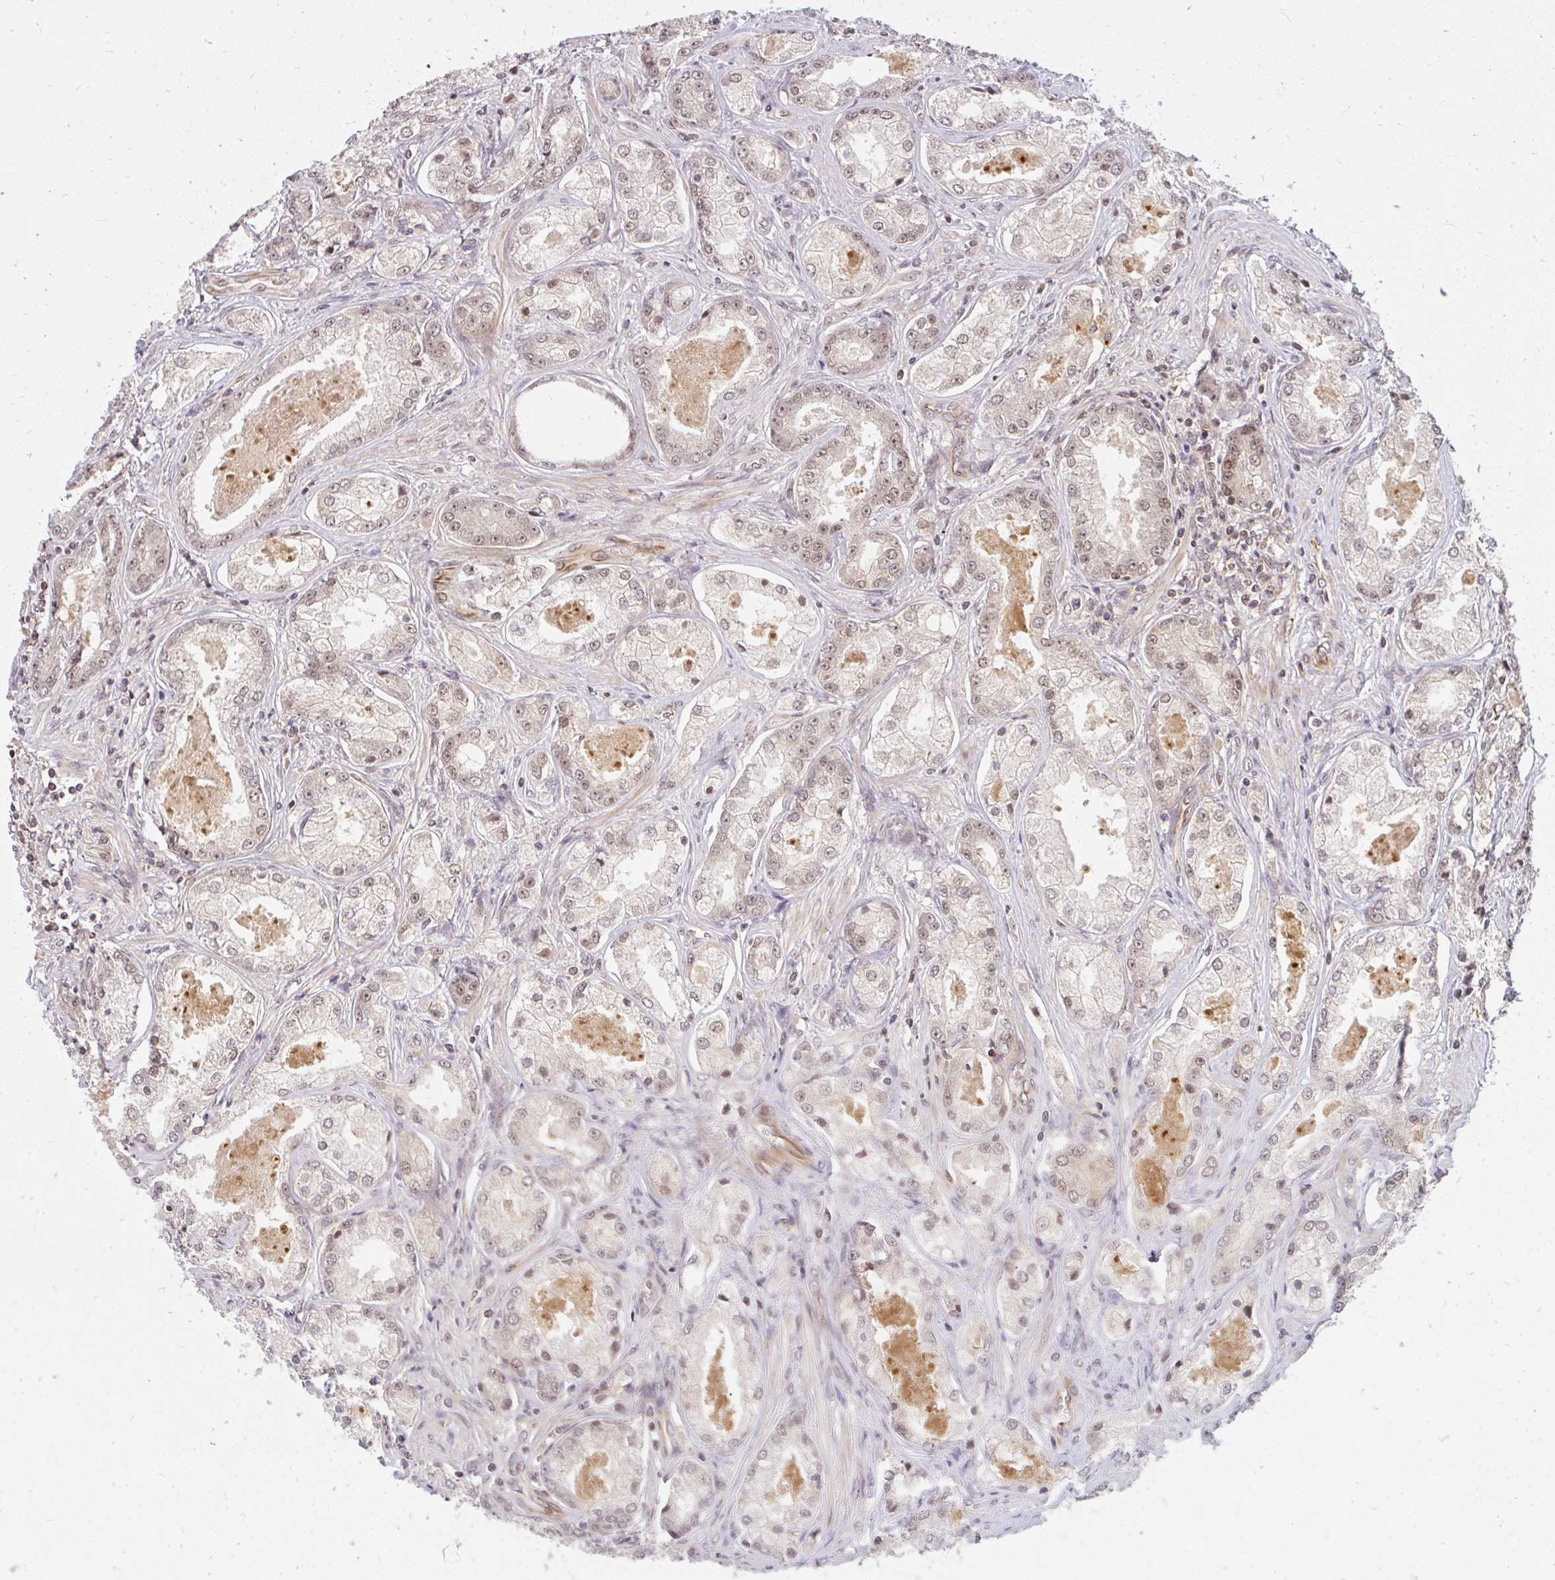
{"staining": {"intensity": "weak", "quantity": "25%-75%", "location": "nuclear"}, "tissue": "prostate cancer", "cell_type": "Tumor cells", "image_type": "cancer", "snomed": [{"axis": "morphology", "description": "Adenocarcinoma, Low grade"}, {"axis": "topography", "description": "Prostate"}], "caption": "Weak nuclear expression for a protein is present in about 25%-75% of tumor cells of prostate low-grade adenocarcinoma using immunohistochemistry (IHC).", "gene": "GTF3C6", "patient": {"sex": "male", "age": 68}}